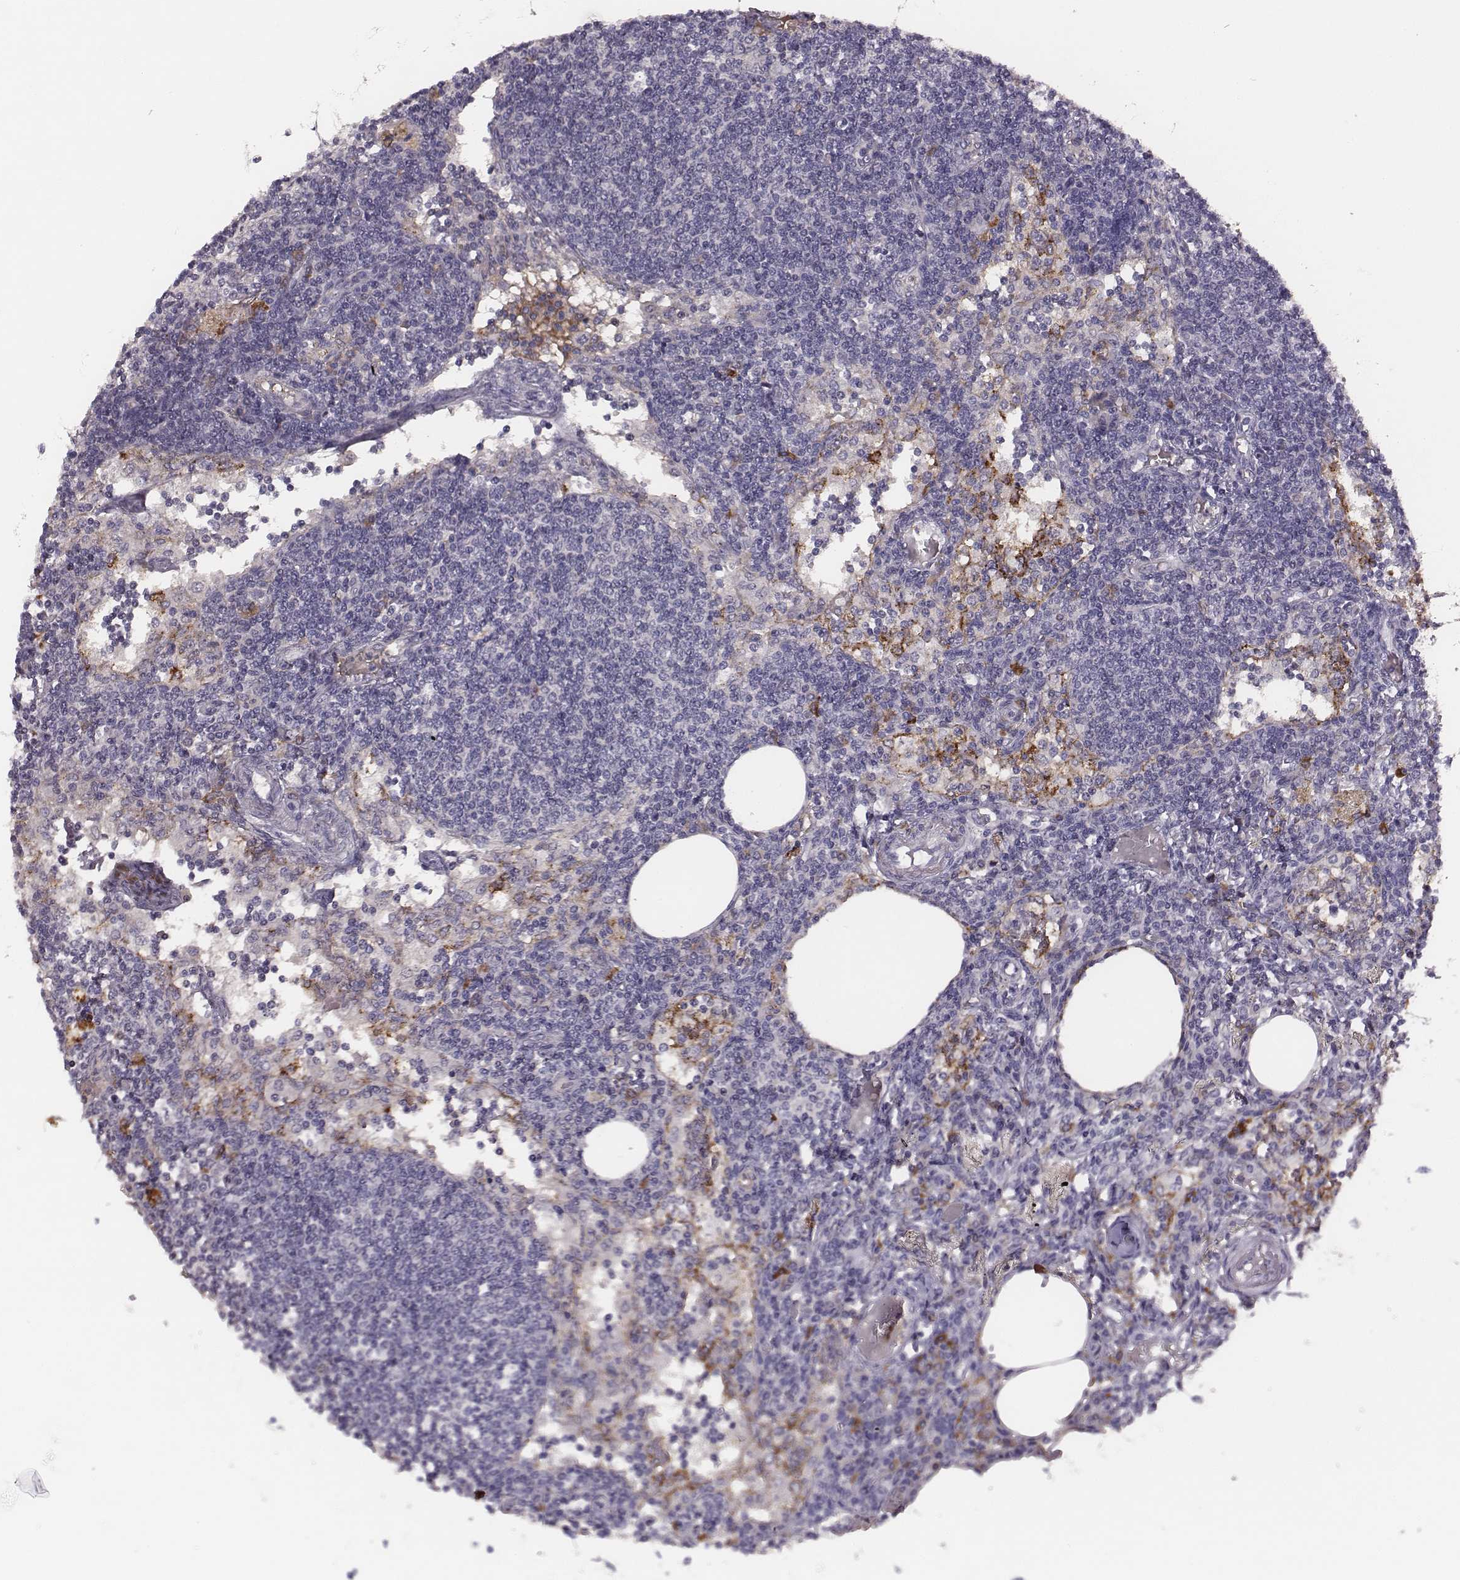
{"staining": {"intensity": "negative", "quantity": "none", "location": "none"}, "tissue": "lymph node", "cell_type": "Germinal center cells", "image_type": "normal", "snomed": [{"axis": "morphology", "description": "Normal tissue, NOS"}, {"axis": "topography", "description": "Lymph node"}], "caption": "An immunohistochemistry (IHC) histopathology image of unremarkable lymph node is shown. There is no staining in germinal center cells of lymph node. The staining was performed using DAB to visualize the protein expression in brown, while the nuclei were stained in blue with hematoxylin (Magnification: 20x).", "gene": "SLC22A6", "patient": {"sex": "female", "age": 69}}